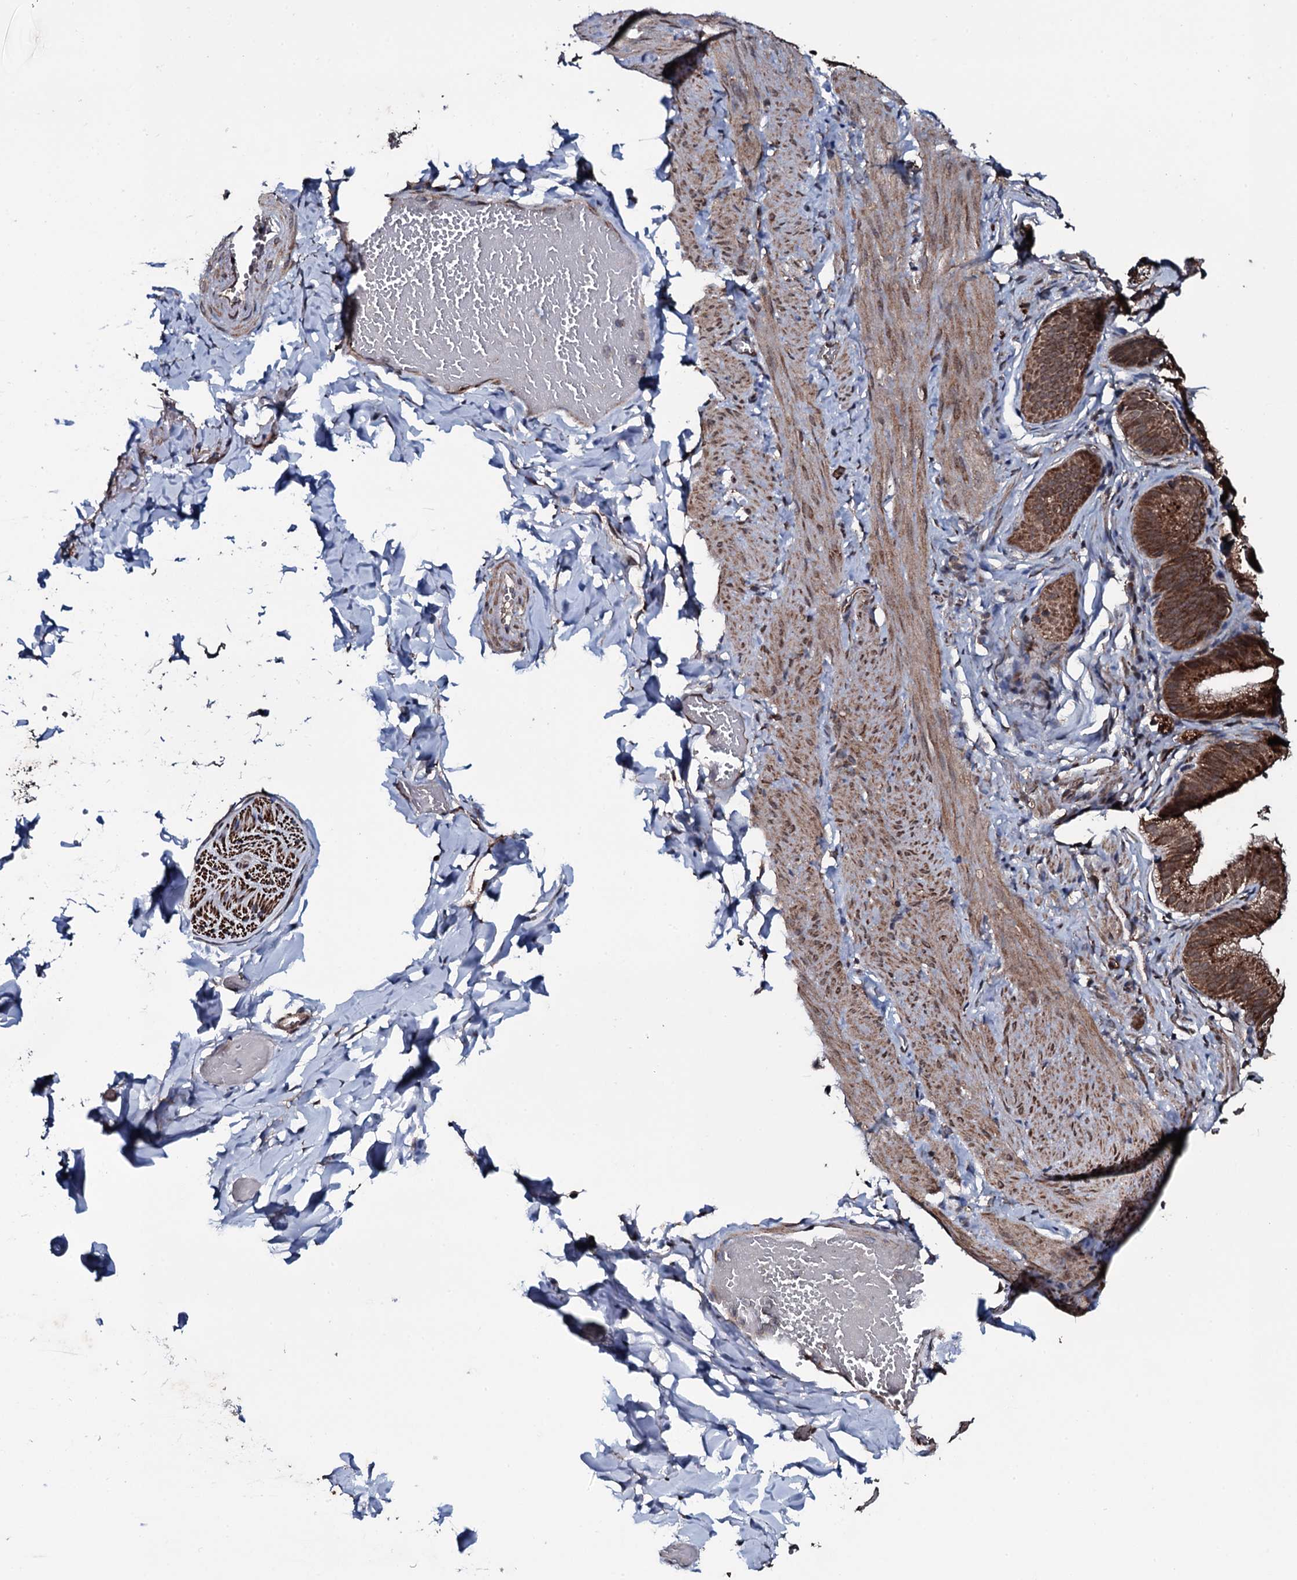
{"staining": {"intensity": "moderate", "quantity": "25%-75%", "location": "cytoplasmic/membranous"}, "tissue": "adipose tissue", "cell_type": "Adipocytes", "image_type": "normal", "snomed": [{"axis": "morphology", "description": "Normal tissue, NOS"}, {"axis": "topography", "description": "Gallbladder"}, {"axis": "topography", "description": "Peripheral nerve tissue"}], "caption": "This is an image of immunohistochemistry (IHC) staining of unremarkable adipose tissue, which shows moderate staining in the cytoplasmic/membranous of adipocytes.", "gene": "MRPS31", "patient": {"sex": "male", "age": 38}}